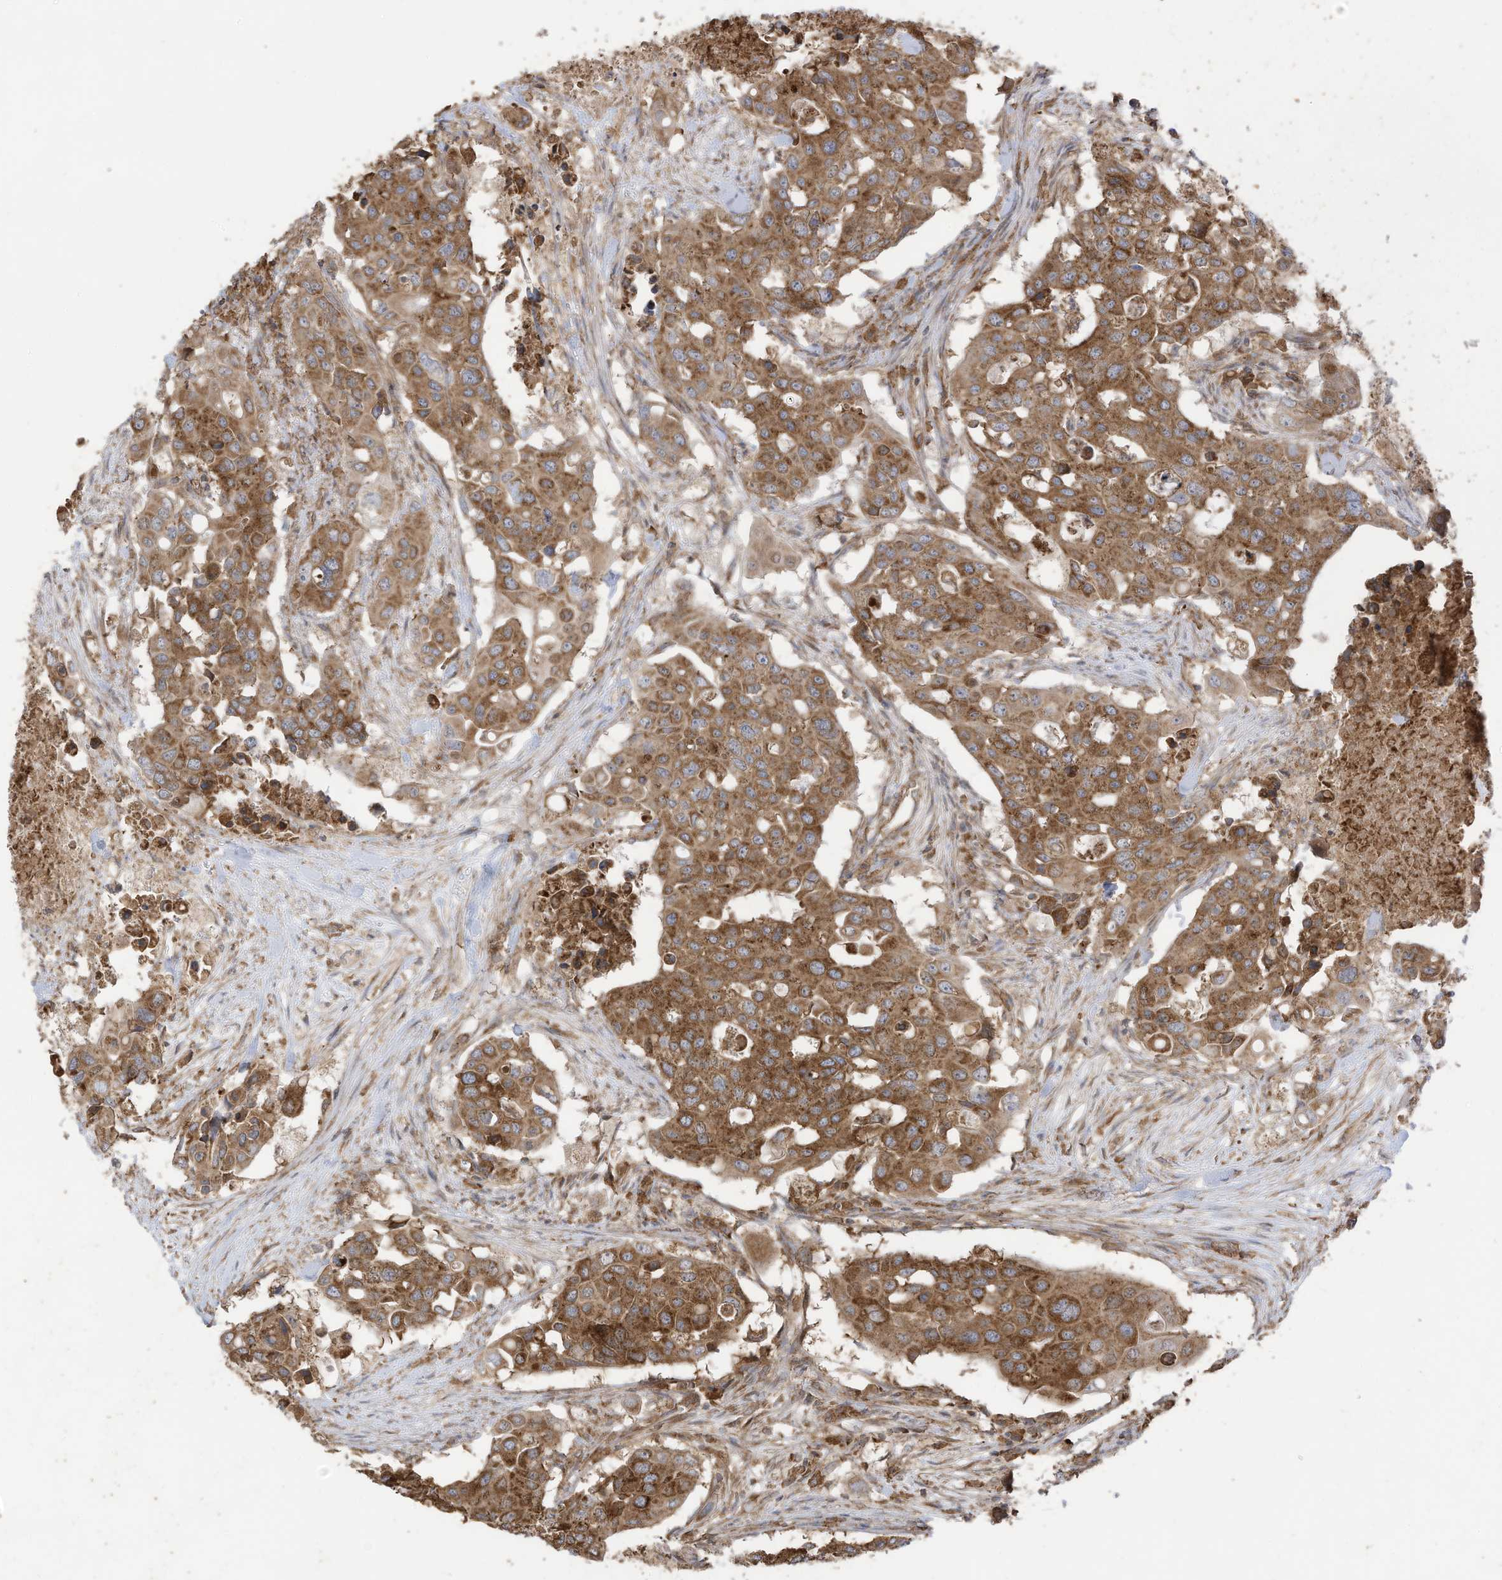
{"staining": {"intensity": "moderate", "quantity": ">75%", "location": "cytoplasmic/membranous"}, "tissue": "colorectal cancer", "cell_type": "Tumor cells", "image_type": "cancer", "snomed": [{"axis": "morphology", "description": "Adenocarcinoma, NOS"}, {"axis": "topography", "description": "Colon"}], "caption": "A high-resolution micrograph shows IHC staining of colorectal adenocarcinoma, which displays moderate cytoplasmic/membranous staining in about >75% of tumor cells. Immunohistochemistry (ihc) stains the protein in brown and the nuclei are stained blue.", "gene": "CGAS", "patient": {"sex": "male", "age": 77}}